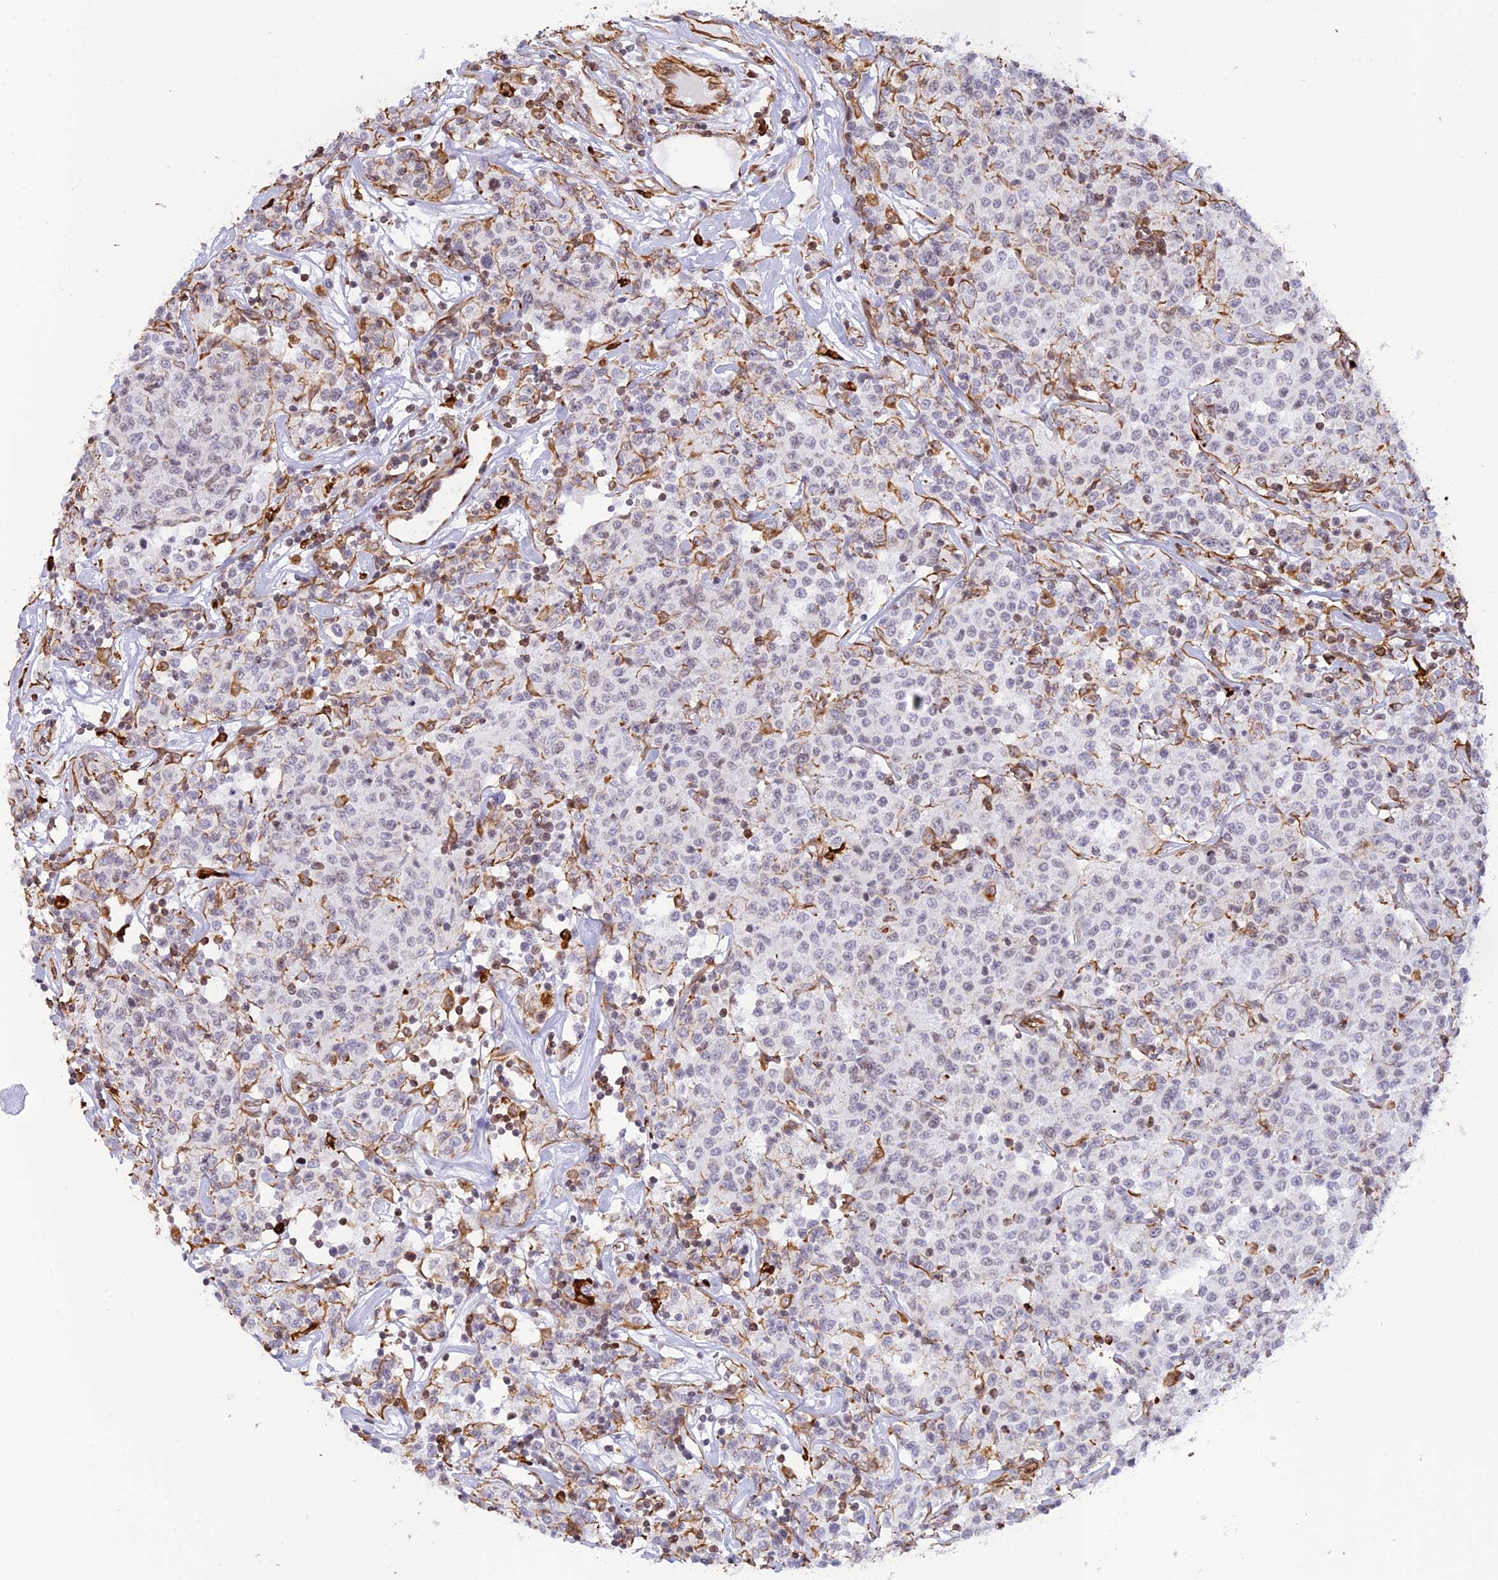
{"staining": {"intensity": "negative", "quantity": "none", "location": "none"}, "tissue": "lymphoma", "cell_type": "Tumor cells", "image_type": "cancer", "snomed": [{"axis": "morphology", "description": "Malignant lymphoma, non-Hodgkin's type, Low grade"}, {"axis": "topography", "description": "Small intestine"}], "caption": "An immunohistochemistry (IHC) histopathology image of lymphoma is shown. There is no staining in tumor cells of lymphoma.", "gene": "APOBR", "patient": {"sex": "female", "age": 59}}